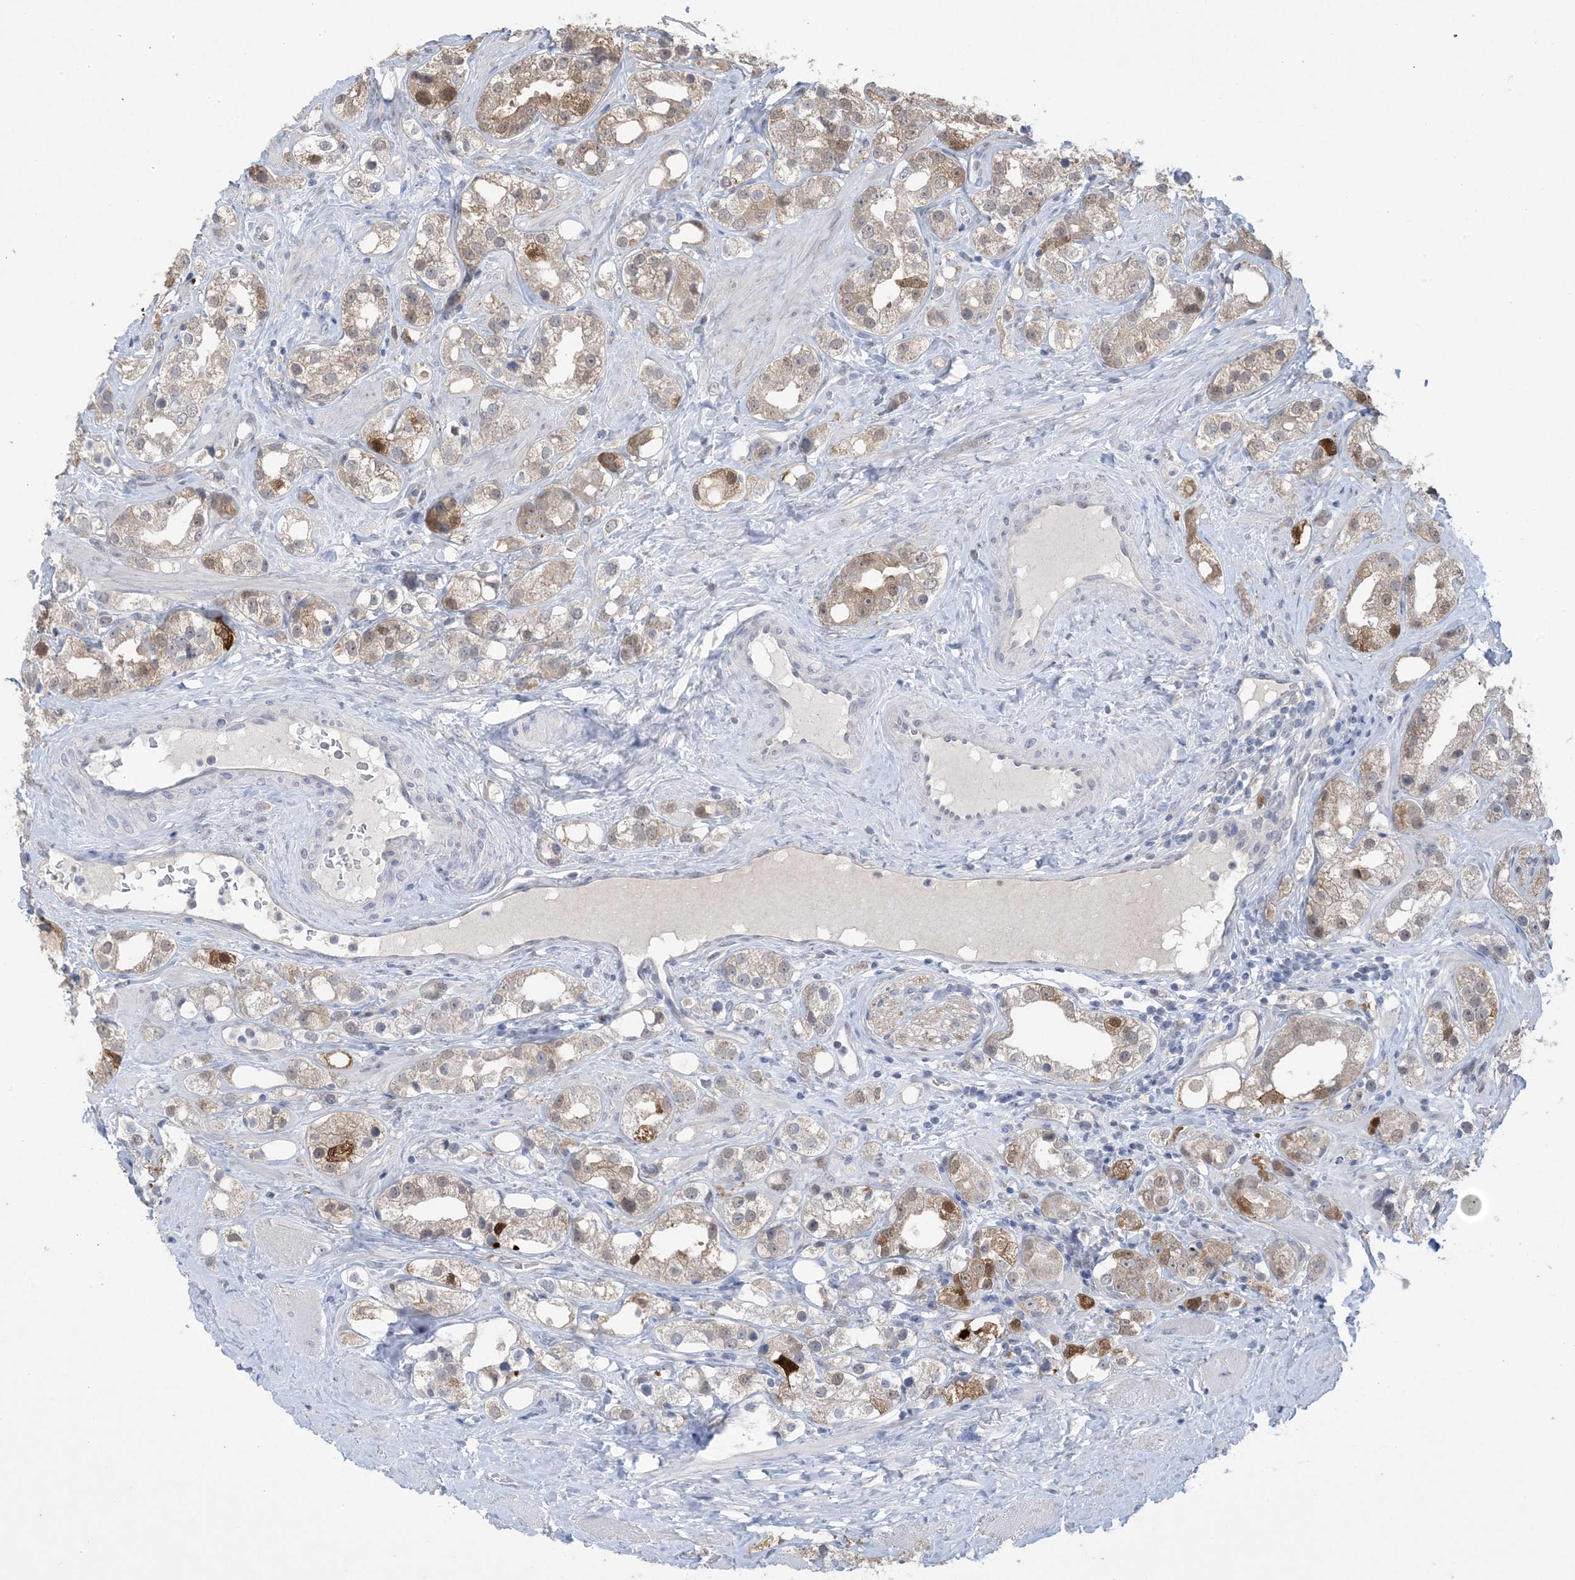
{"staining": {"intensity": "moderate", "quantity": "<25%", "location": "cytoplasmic/membranous,nuclear"}, "tissue": "prostate cancer", "cell_type": "Tumor cells", "image_type": "cancer", "snomed": [{"axis": "morphology", "description": "Adenocarcinoma, NOS"}, {"axis": "topography", "description": "Prostate"}], "caption": "Adenocarcinoma (prostate) tissue displays moderate cytoplasmic/membranous and nuclear expression in about <25% of tumor cells The protein is shown in brown color, while the nuclei are stained blue.", "gene": "HMGCS1", "patient": {"sex": "male", "age": 79}}